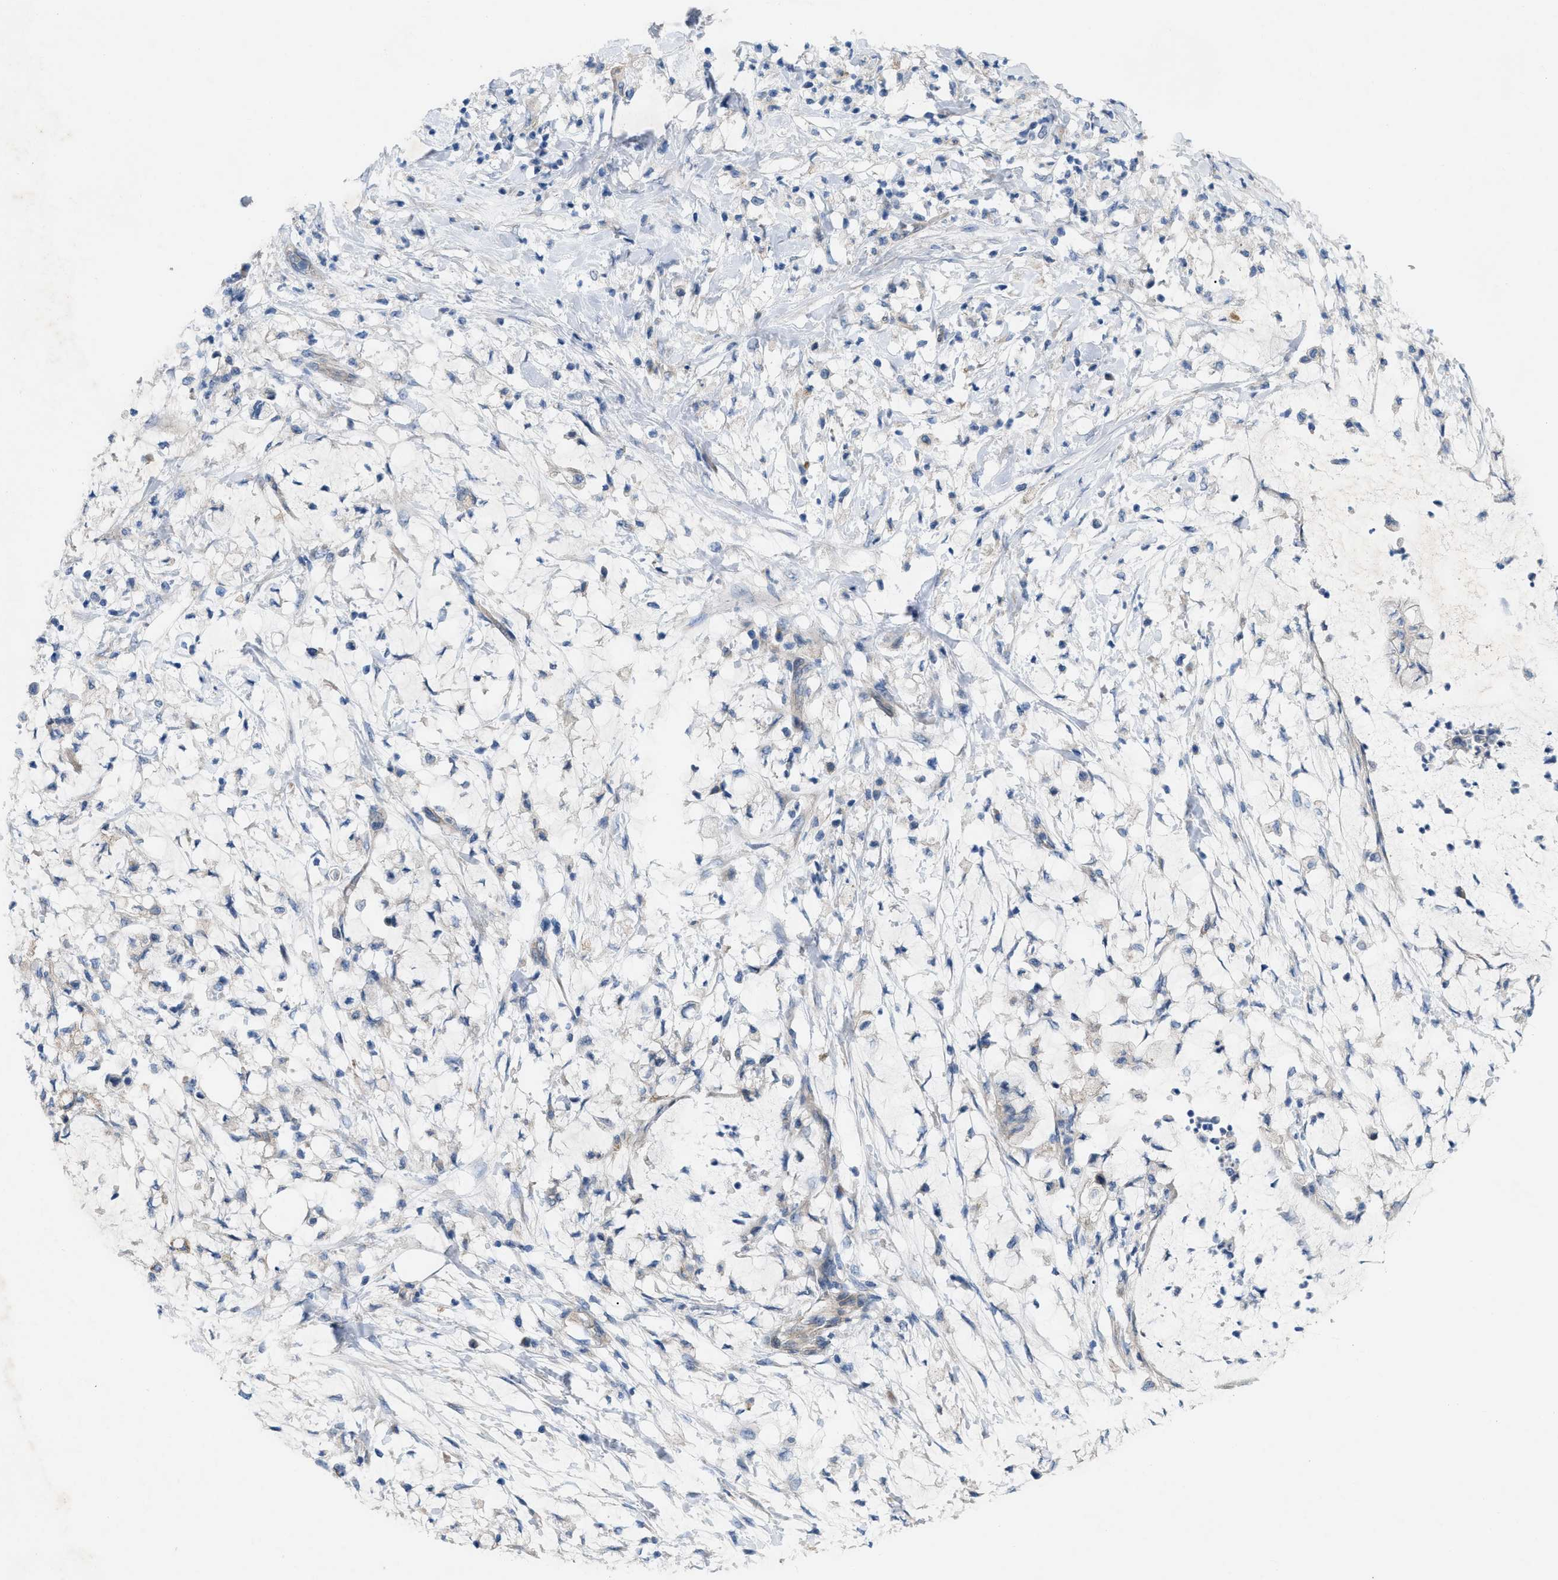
{"staining": {"intensity": "negative", "quantity": "none", "location": "none"}, "tissue": "pancreatic cancer", "cell_type": "Tumor cells", "image_type": "cancer", "snomed": [{"axis": "morphology", "description": "Normal tissue, NOS"}, {"axis": "morphology", "description": "Adenocarcinoma, NOS"}, {"axis": "topography", "description": "Pancreas"}, {"axis": "topography", "description": "Duodenum"}], "caption": "This is an IHC histopathology image of human pancreatic adenocarcinoma. There is no expression in tumor cells.", "gene": "NDEL1", "patient": {"sex": "female", "age": 60}}